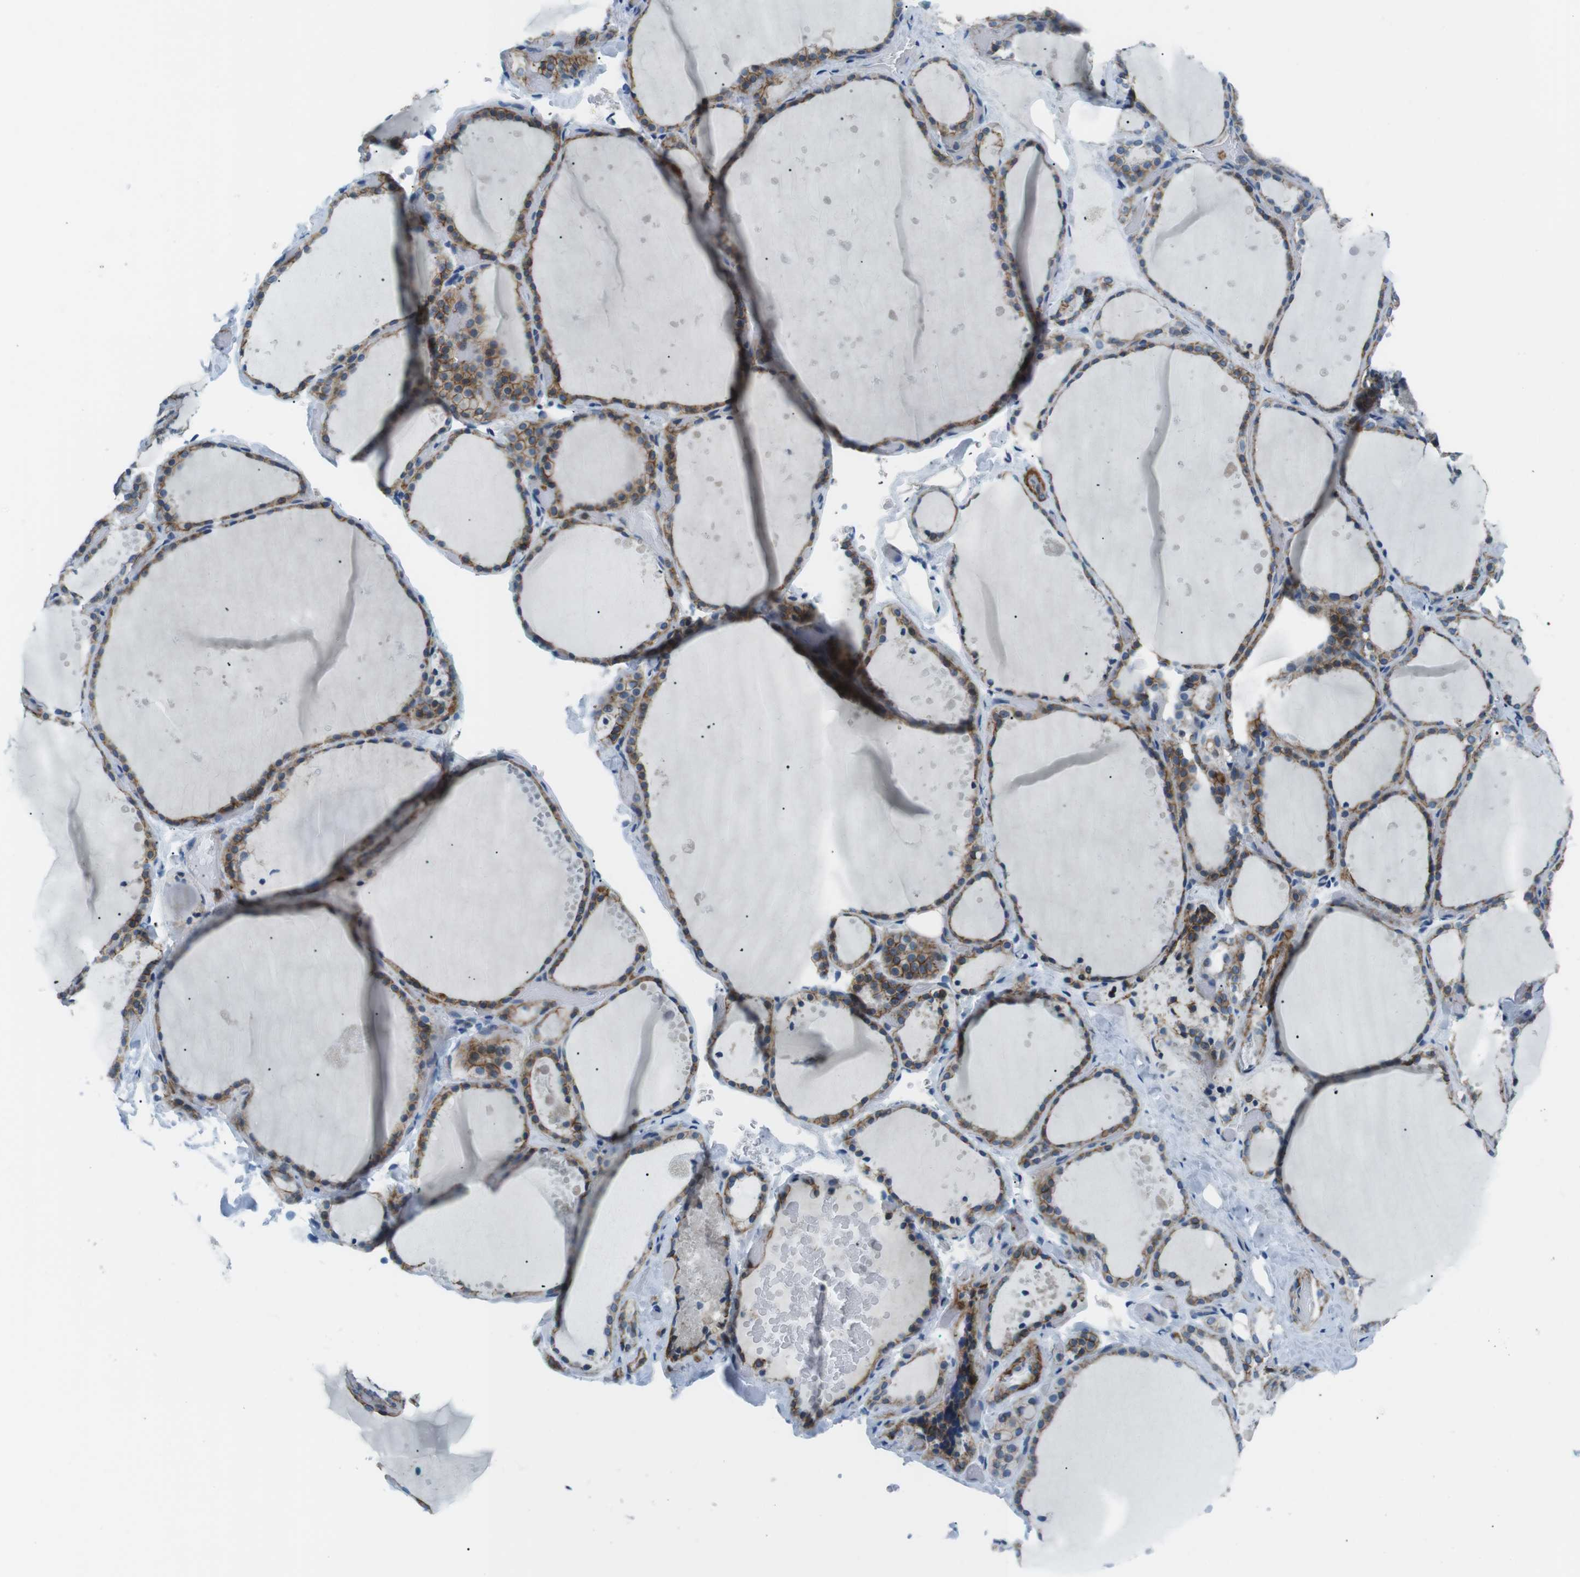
{"staining": {"intensity": "moderate", "quantity": "25%-75%", "location": "cytoplasmic/membranous"}, "tissue": "thyroid gland", "cell_type": "Glandular cells", "image_type": "normal", "snomed": [{"axis": "morphology", "description": "Normal tissue, NOS"}, {"axis": "topography", "description": "Thyroid gland"}], "caption": "Moderate cytoplasmic/membranous positivity for a protein is identified in about 25%-75% of glandular cells of benign thyroid gland using immunohistochemistry.", "gene": "ARVCF", "patient": {"sex": "female", "age": 44}}